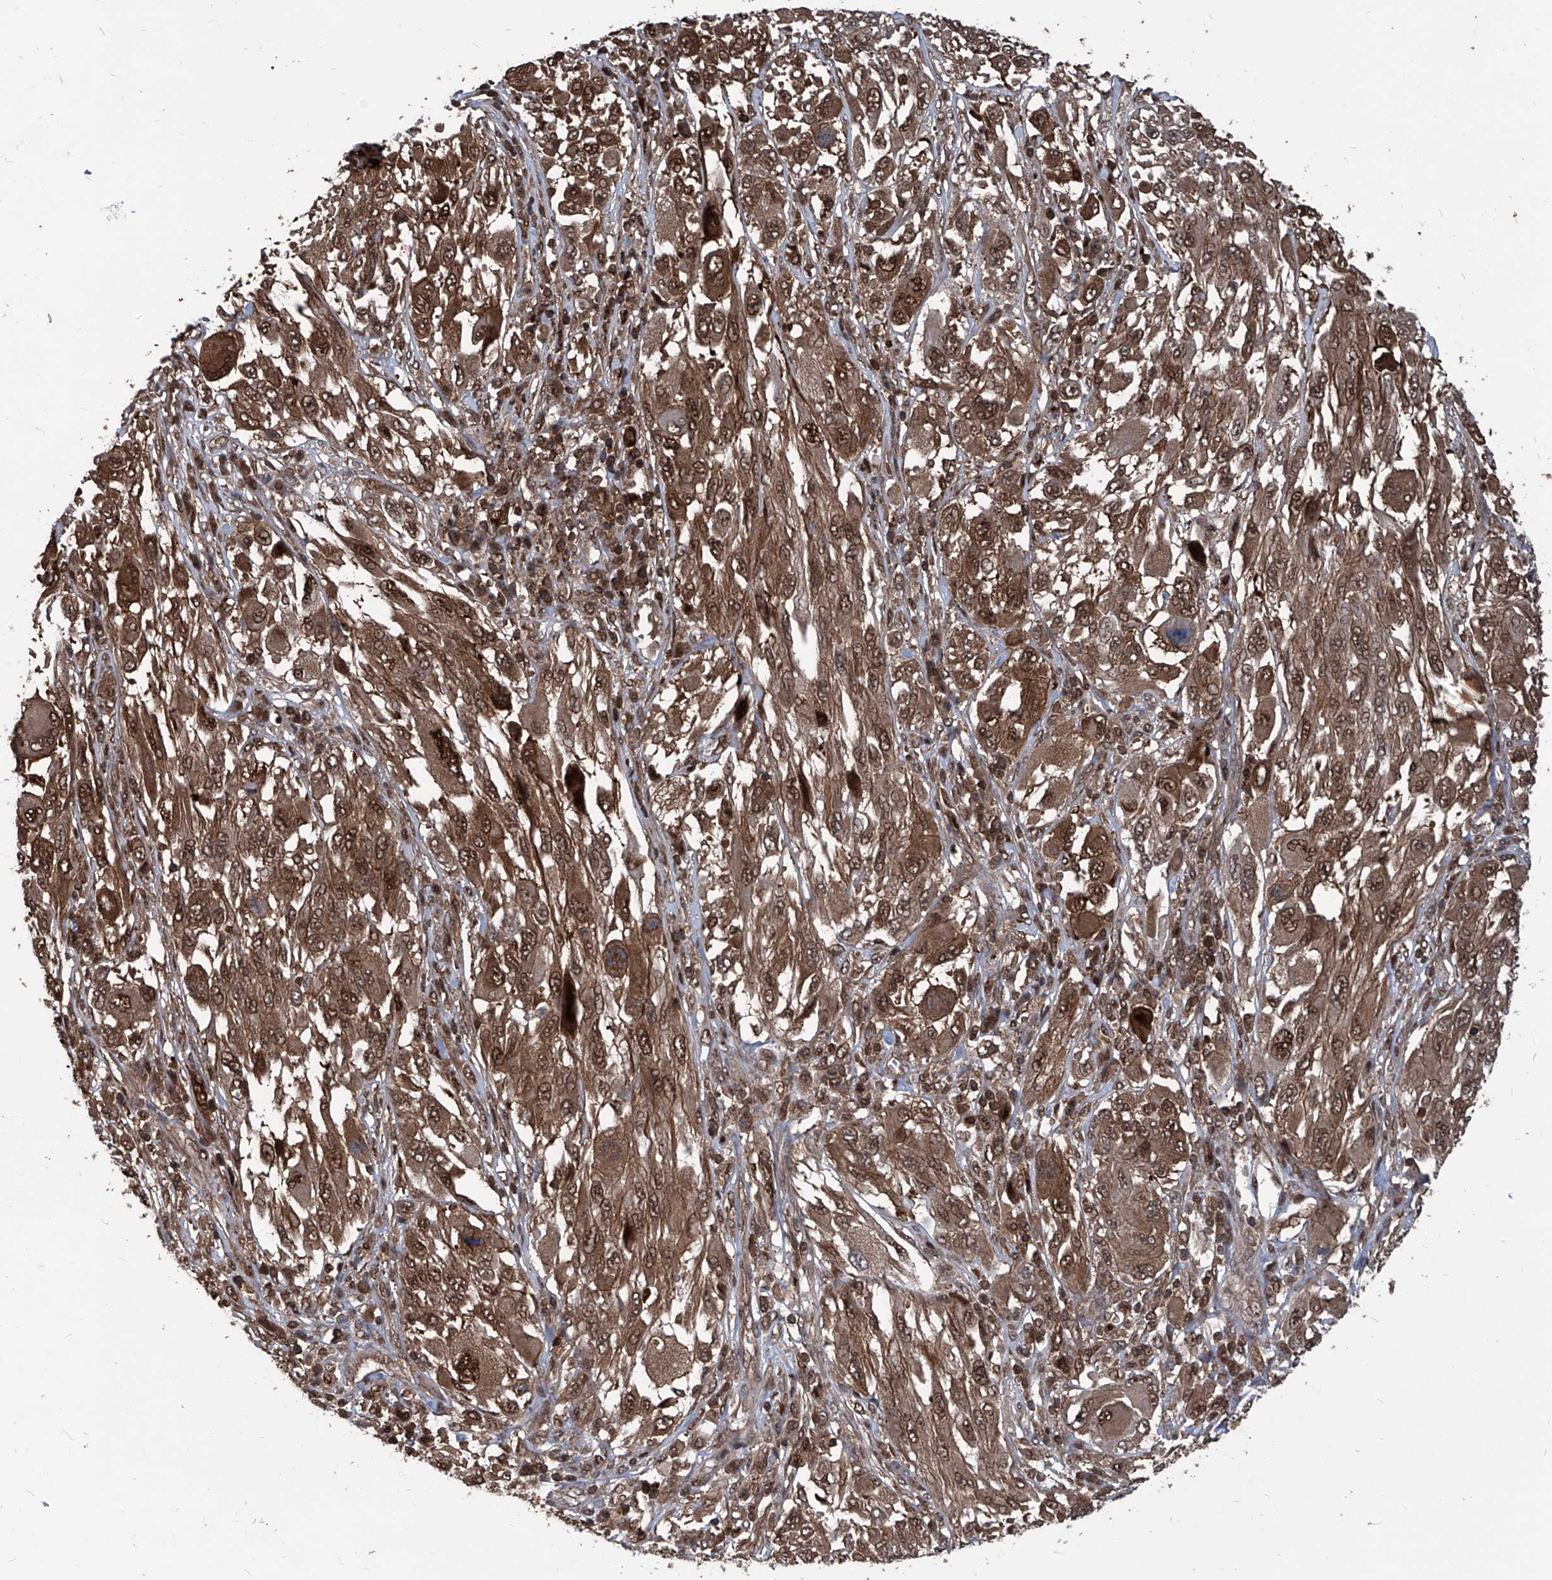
{"staining": {"intensity": "moderate", "quantity": ">75%", "location": "cytoplasmic/membranous,nuclear"}, "tissue": "melanoma", "cell_type": "Tumor cells", "image_type": "cancer", "snomed": [{"axis": "morphology", "description": "Malignant melanoma, NOS"}, {"axis": "topography", "description": "Skin"}], "caption": "Moderate cytoplasmic/membranous and nuclear staining for a protein is appreciated in about >75% of tumor cells of melanoma using IHC.", "gene": "PSMB1", "patient": {"sex": "female", "age": 91}}